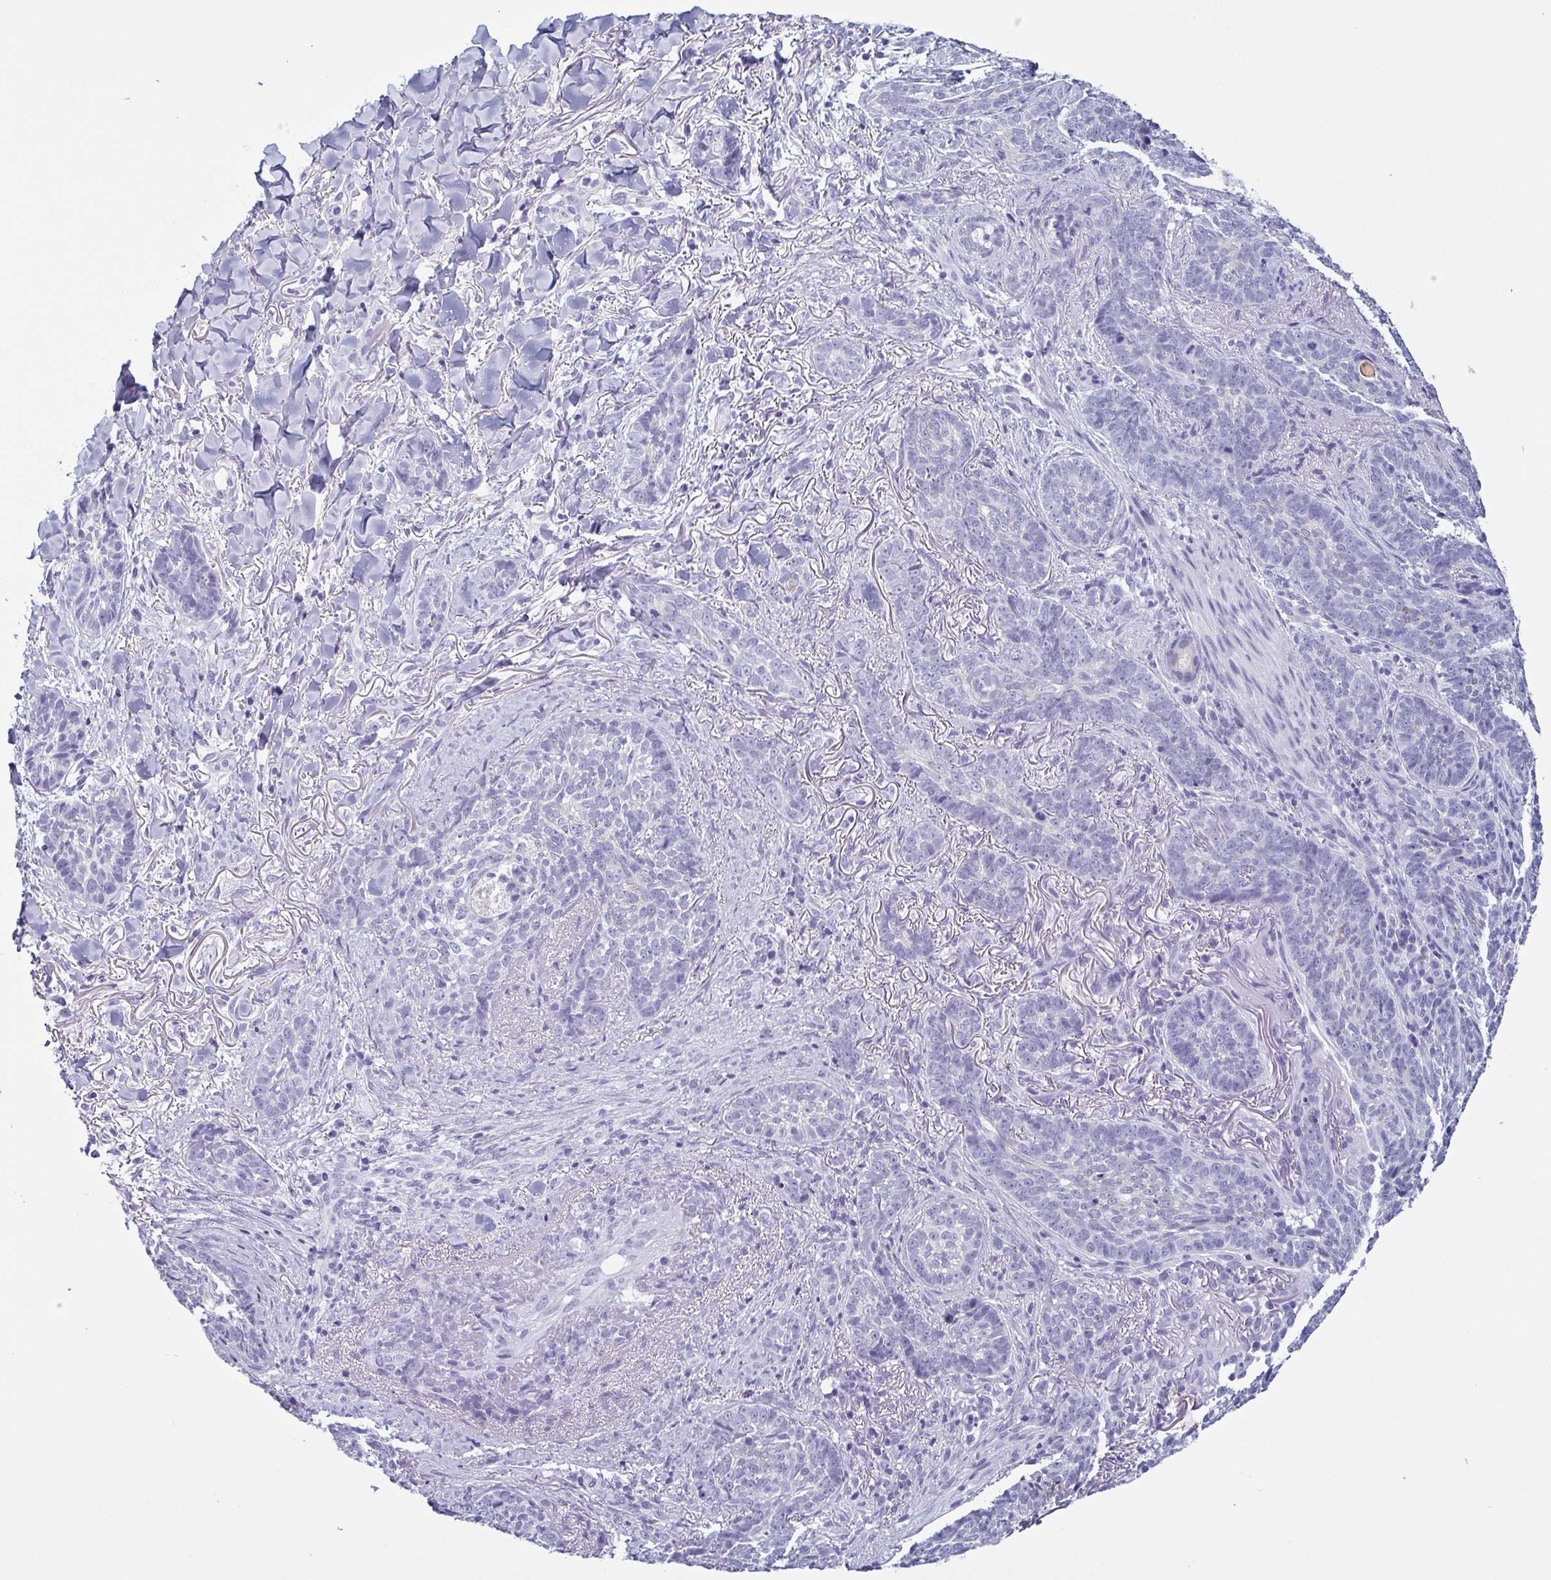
{"staining": {"intensity": "negative", "quantity": "none", "location": "none"}, "tissue": "skin cancer", "cell_type": "Tumor cells", "image_type": "cancer", "snomed": [{"axis": "morphology", "description": "Basal cell carcinoma"}, {"axis": "topography", "description": "Skin"}, {"axis": "topography", "description": "Skin of face"}], "caption": "High magnification brightfield microscopy of skin cancer stained with DAB (3,3'-diaminobenzidine) (brown) and counterstained with hematoxylin (blue): tumor cells show no significant positivity. Brightfield microscopy of immunohistochemistry (IHC) stained with DAB (3,3'-diaminobenzidine) (brown) and hematoxylin (blue), captured at high magnification.", "gene": "KRT10", "patient": {"sex": "male", "age": 88}}